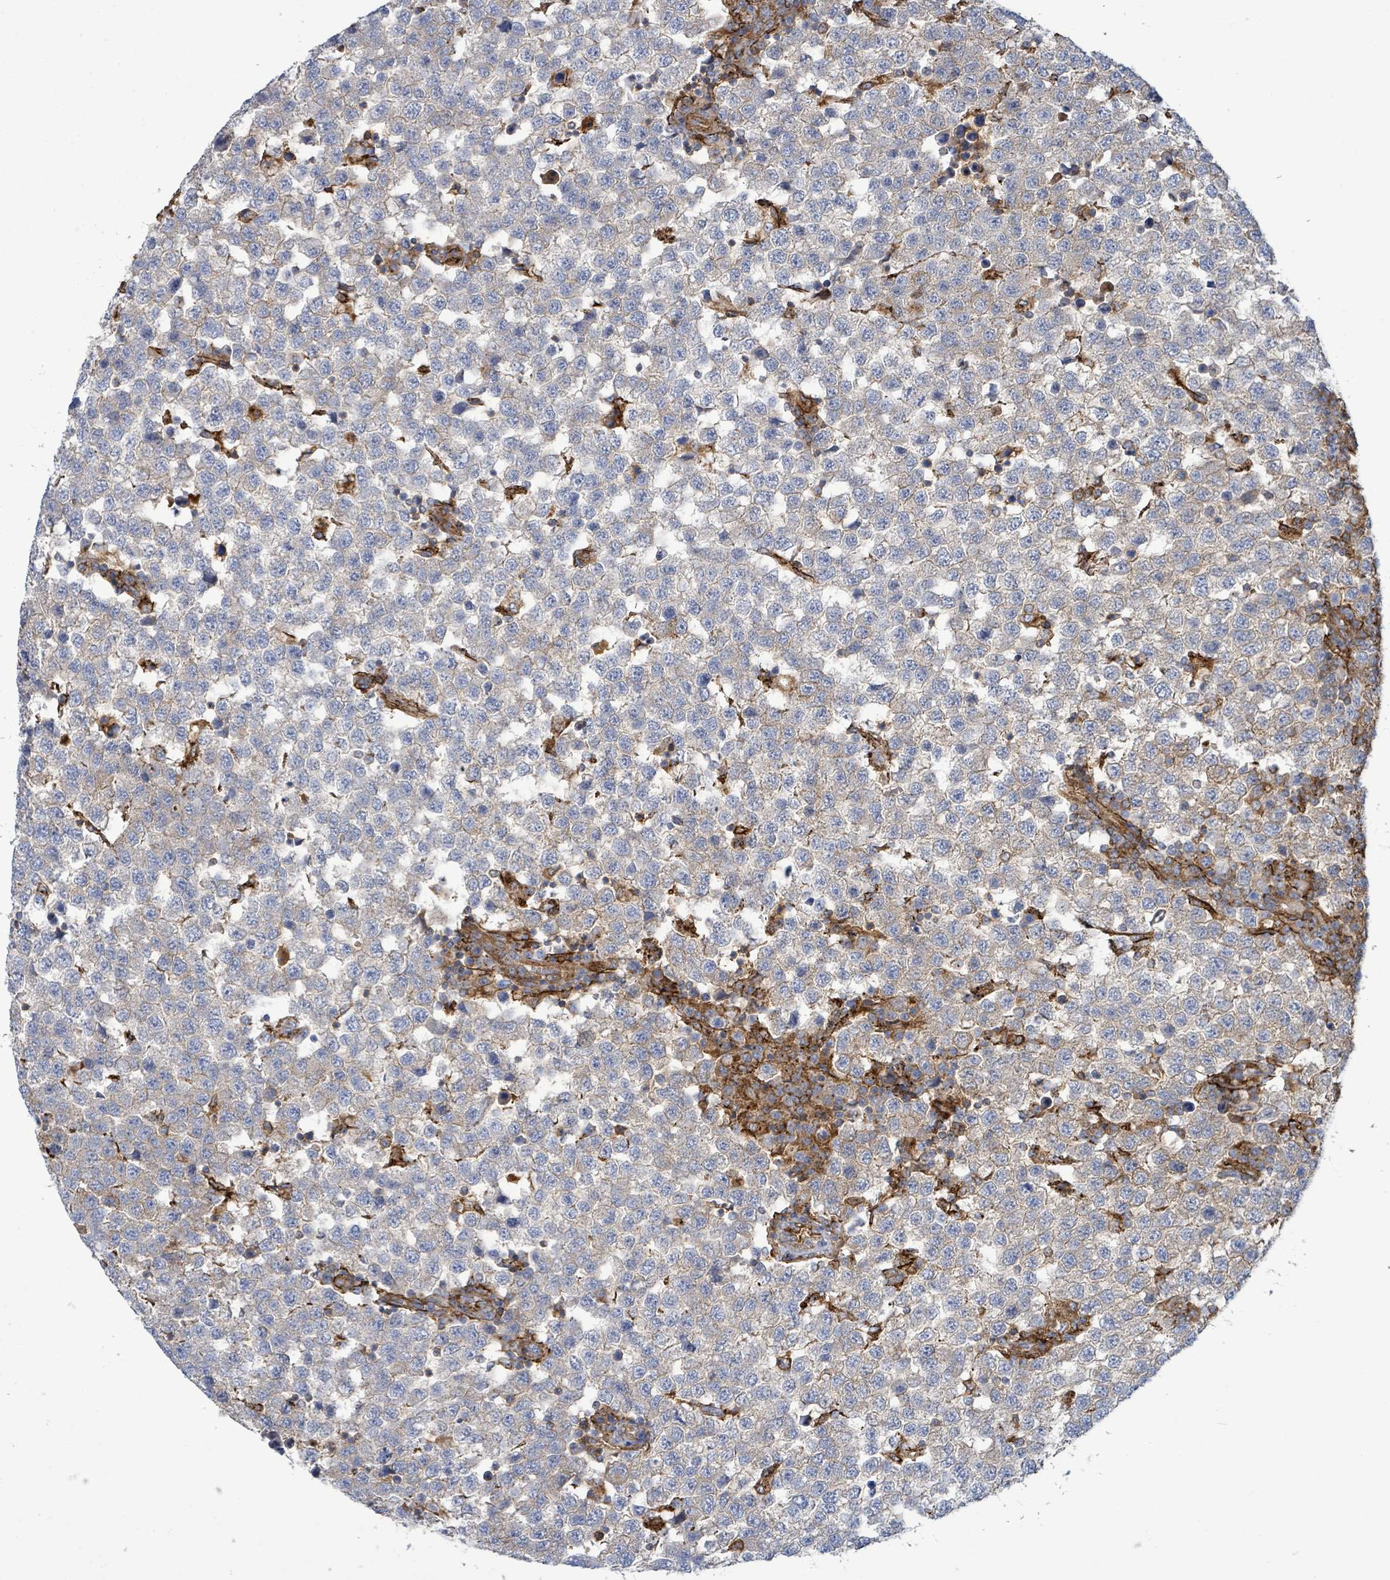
{"staining": {"intensity": "negative", "quantity": "none", "location": "none"}, "tissue": "testis cancer", "cell_type": "Tumor cells", "image_type": "cancer", "snomed": [{"axis": "morphology", "description": "Seminoma, NOS"}, {"axis": "topography", "description": "Testis"}], "caption": "Immunohistochemical staining of human testis seminoma shows no significant expression in tumor cells.", "gene": "EGFL7", "patient": {"sex": "male", "age": 34}}